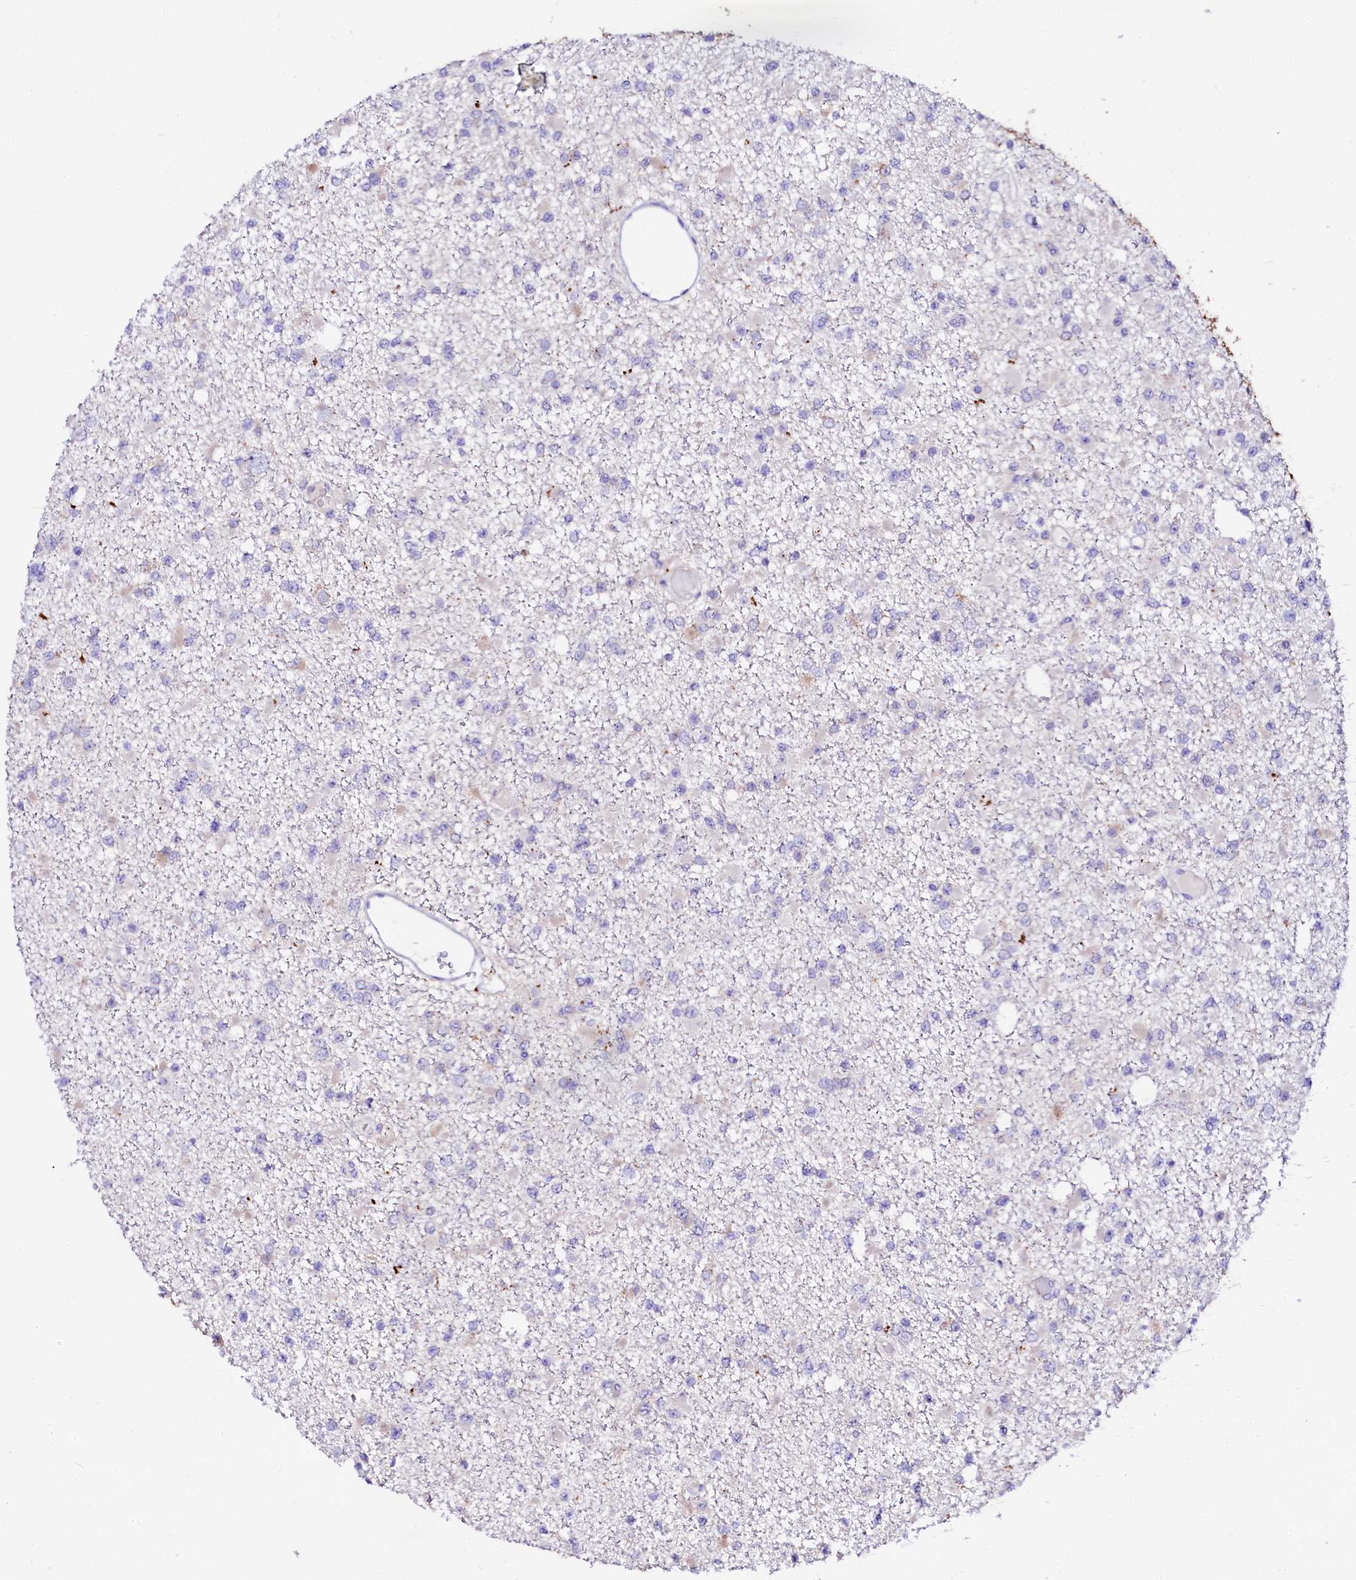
{"staining": {"intensity": "negative", "quantity": "none", "location": "none"}, "tissue": "glioma", "cell_type": "Tumor cells", "image_type": "cancer", "snomed": [{"axis": "morphology", "description": "Glioma, malignant, Low grade"}, {"axis": "topography", "description": "Brain"}], "caption": "This is an immunohistochemistry image of low-grade glioma (malignant). There is no positivity in tumor cells.", "gene": "BTBD16", "patient": {"sex": "female", "age": 22}}